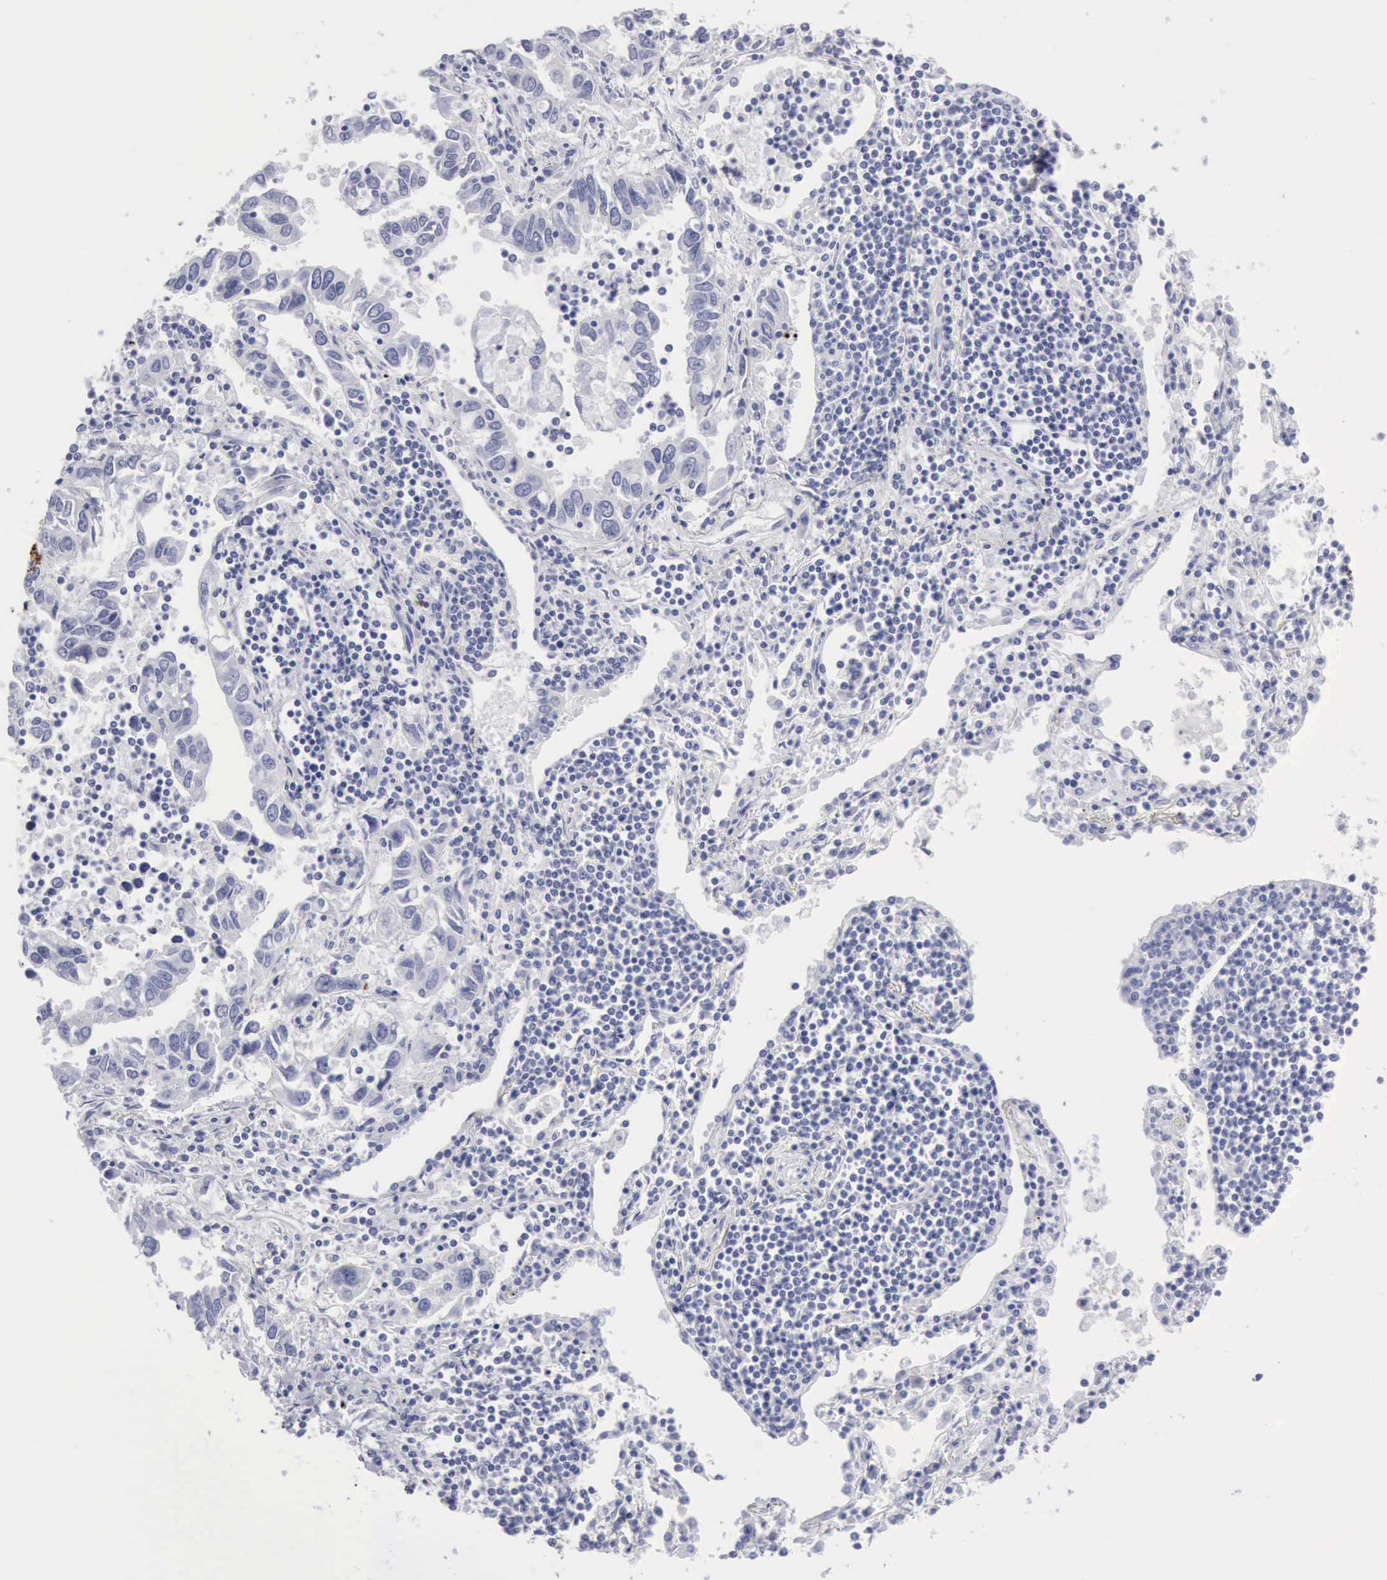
{"staining": {"intensity": "moderate", "quantity": "<25%", "location": "cytoplasmic/membranous"}, "tissue": "lung cancer", "cell_type": "Tumor cells", "image_type": "cancer", "snomed": [{"axis": "morphology", "description": "Adenocarcinoma, NOS"}, {"axis": "topography", "description": "Lung"}], "caption": "Adenocarcinoma (lung) tissue reveals moderate cytoplasmic/membranous expression in approximately <25% of tumor cells, visualized by immunohistochemistry.", "gene": "KRT5", "patient": {"sex": "male", "age": 48}}